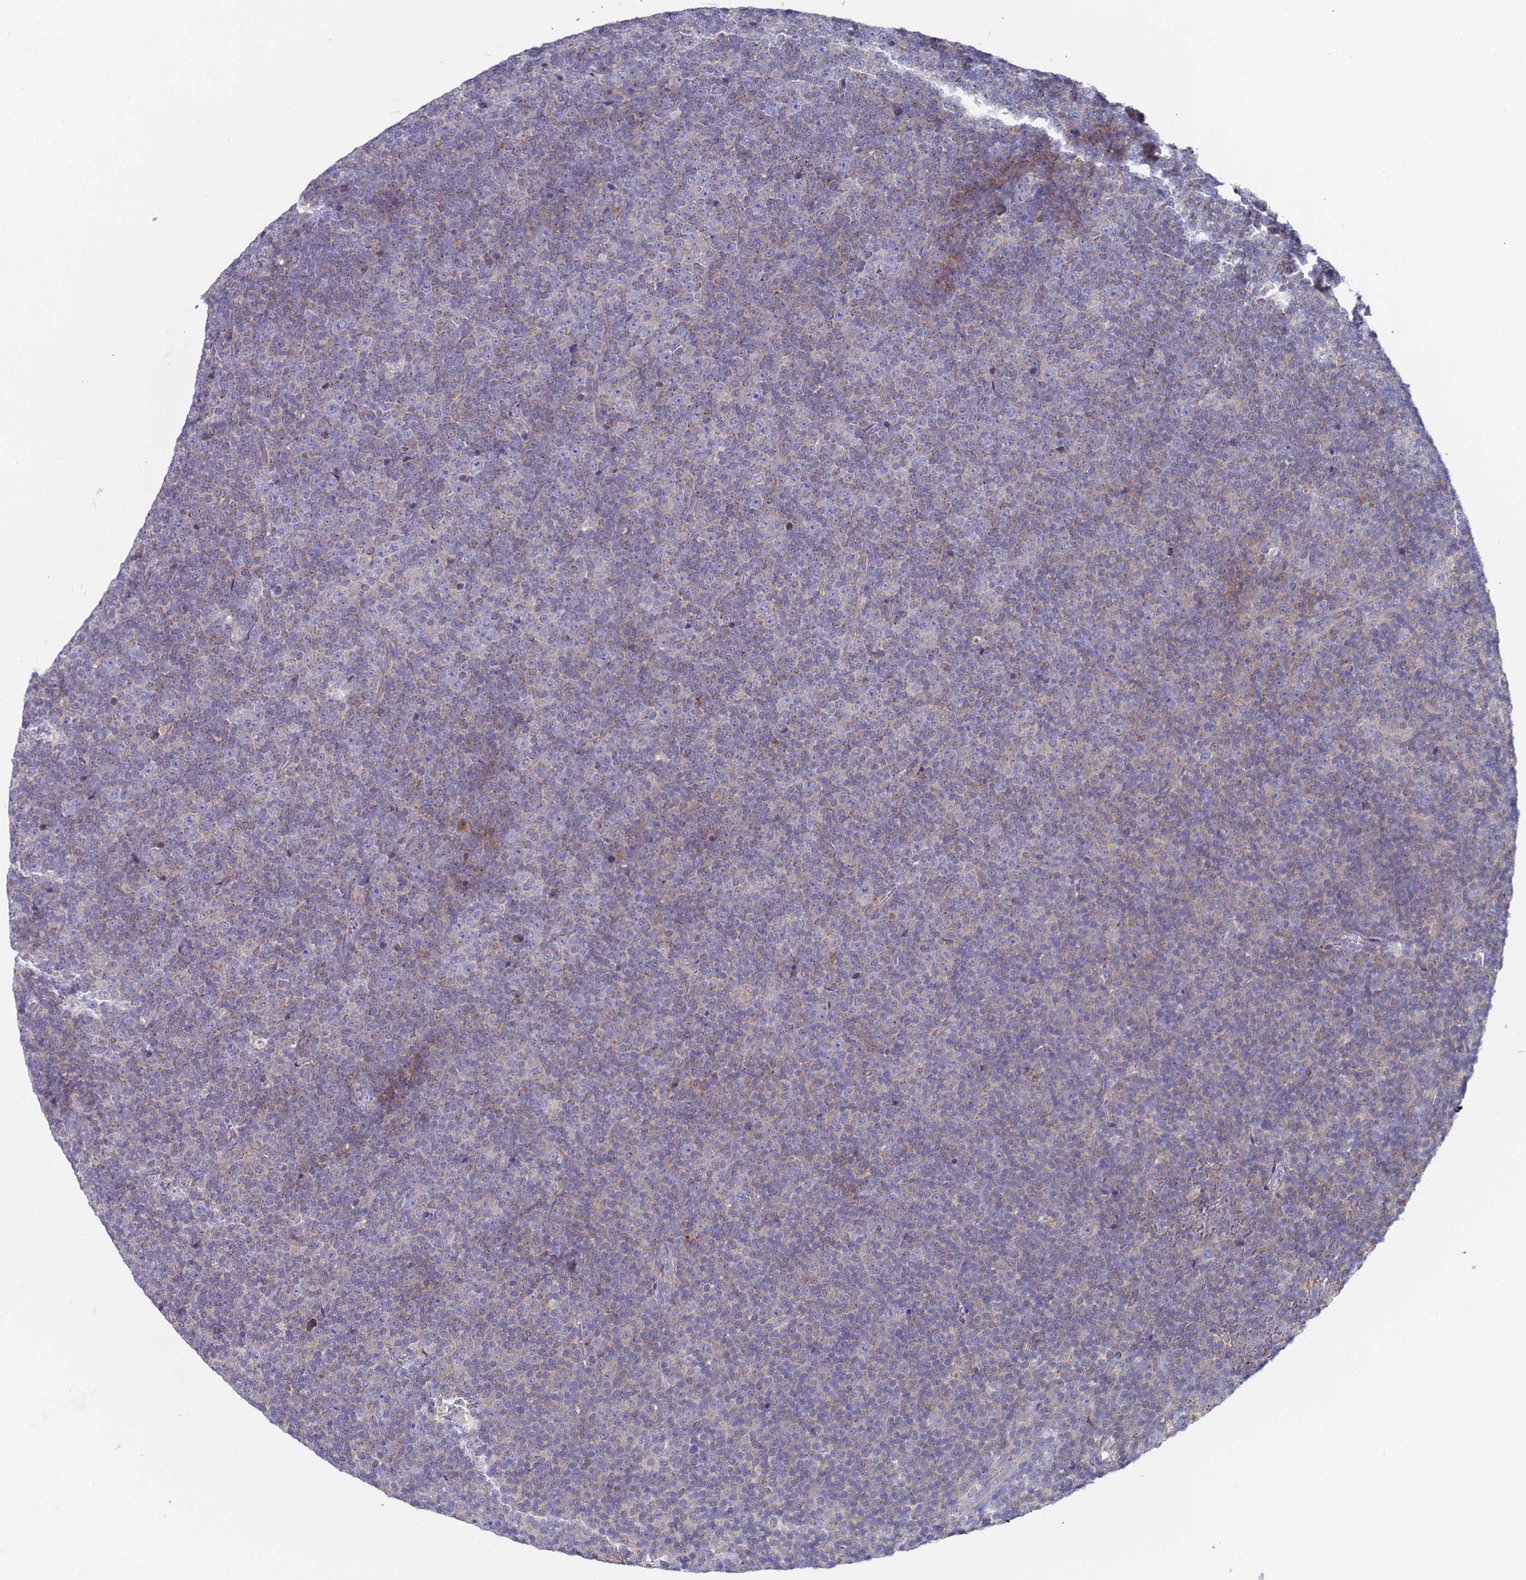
{"staining": {"intensity": "moderate", "quantity": "<25%", "location": "cytoplasmic/membranous"}, "tissue": "lymphoma", "cell_type": "Tumor cells", "image_type": "cancer", "snomed": [{"axis": "morphology", "description": "Malignant lymphoma, non-Hodgkin's type, Low grade"}, {"axis": "topography", "description": "Lymph node"}], "caption": "A brown stain highlights moderate cytoplasmic/membranous positivity of a protein in low-grade malignant lymphoma, non-Hodgkin's type tumor cells.", "gene": "NPEPPS", "patient": {"sex": "female", "age": 67}}